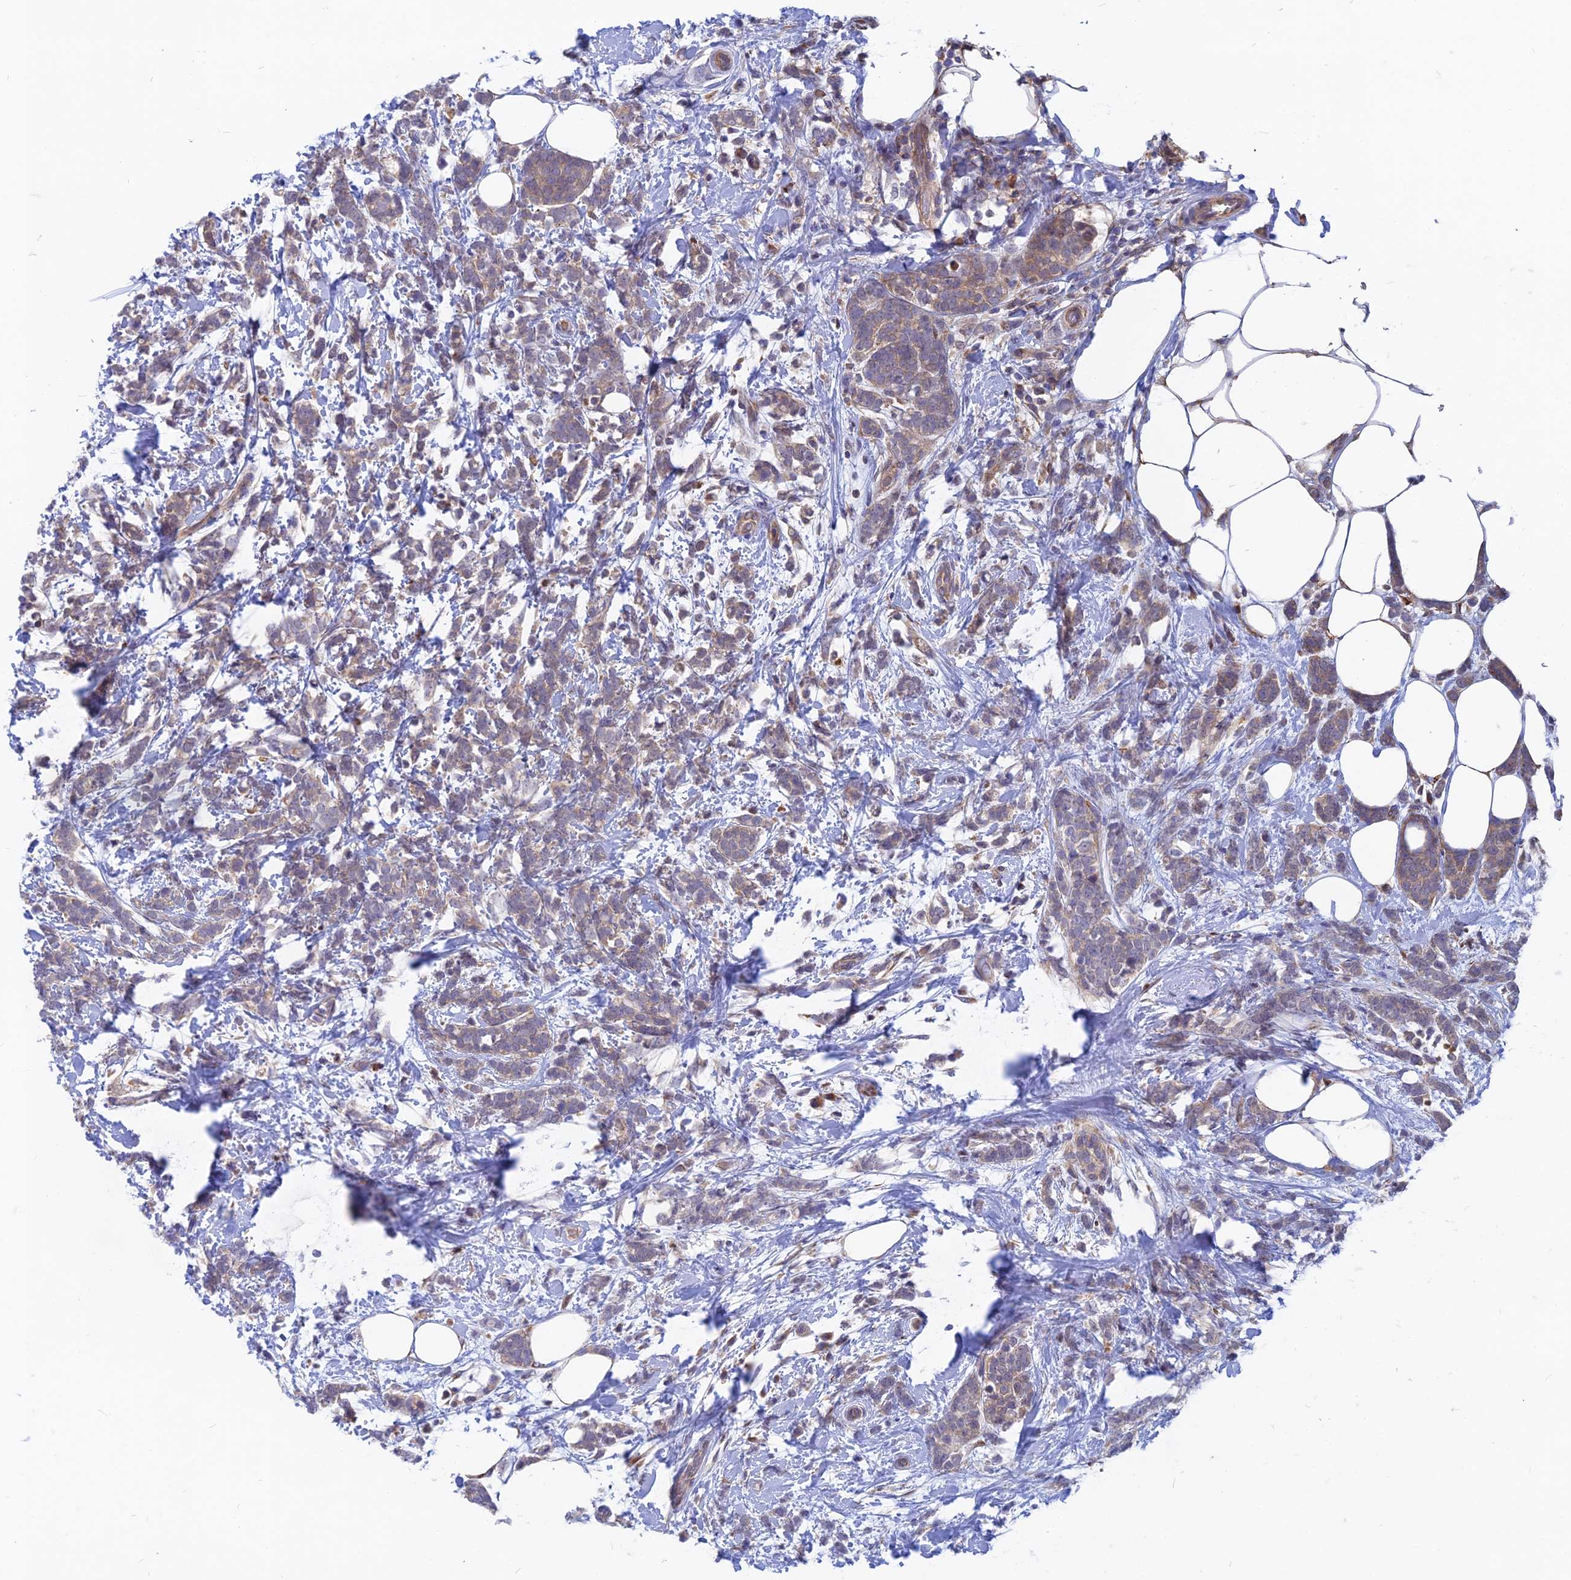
{"staining": {"intensity": "weak", "quantity": "25%-75%", "location": "cytoplasmic/membranous"}, "tissue": "breast cancer", "cell_type": "Tumor cells", "image_type": "cancer", "snomed": [{"axis": "morphology", "description": "Lobular carcinoma"}, {"axis": "topography", "description": "Breast"}], "caption": "A micrograph of breast cancer (lobular carcinoma) stained for a protein shows weak cytoplasmic/membranous brown staining in tumor cells.", "gene": "DNAJC16", "patient": {"sex": "female", "age": 58}}